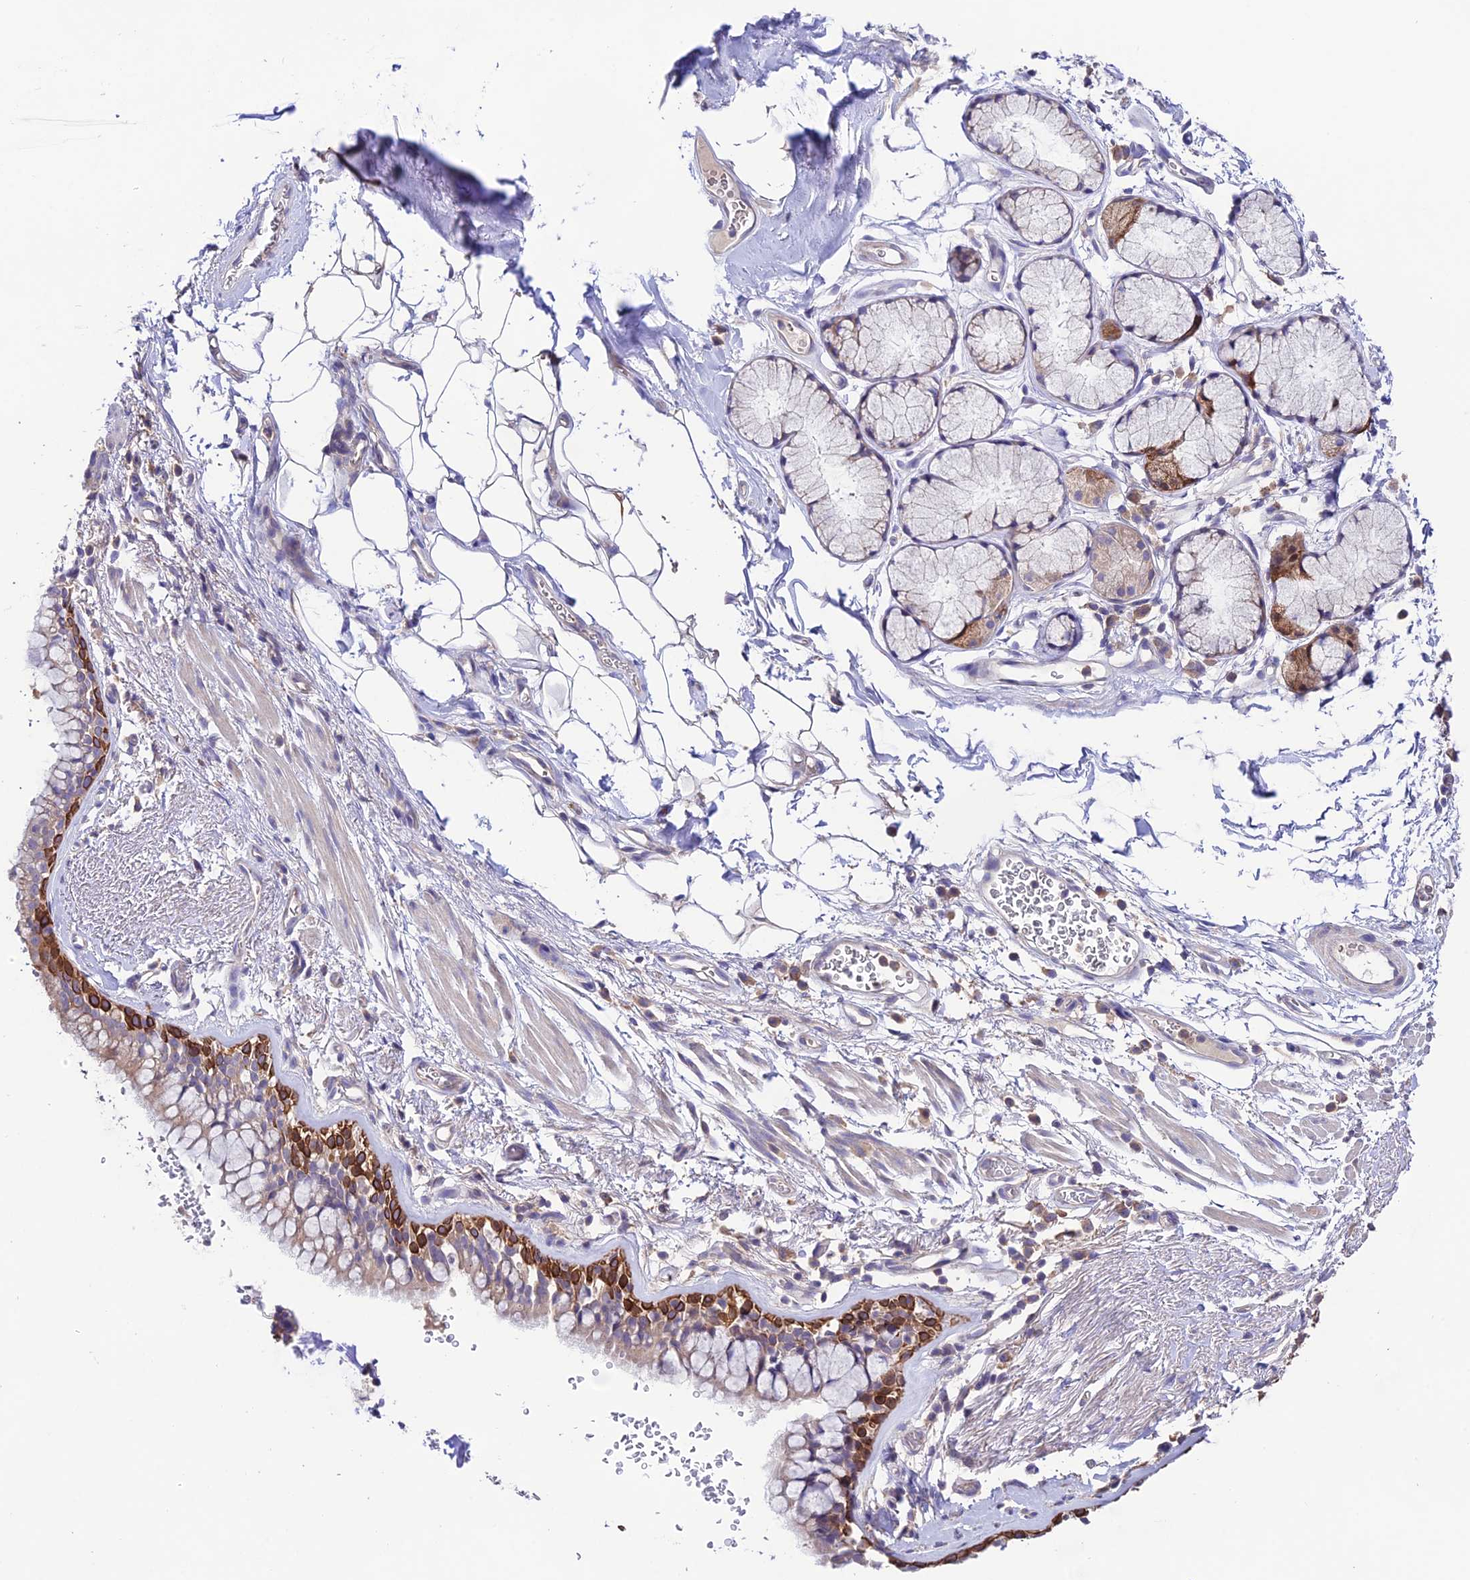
{"staining": {"intensity": "strong", "quantity": "<25%", "location": "cytoplasmic/membranous"}, "tissue": "bronchus", "cell_type": "Respiratory epithelial cells", "image_type": "normal", "snomed": [{"axis": "morphology", "description": "Normal tissue, NOS"}, {"axis": "topography", "description": "Bronchus"}], "caption": "A photomicrograph of human bronchus stained for a protein reveals strong cytoplasmic/membranous brown staining in respiratory epithelial cells. The staining is performed using DAB (3,3'-diaminobenzidine) brown chromogen to label protein expression. The nuclei are counter-stained blue using hematoxylin.", "gene": "BRME1", "patient": {"sex": "male", "age": 65}}